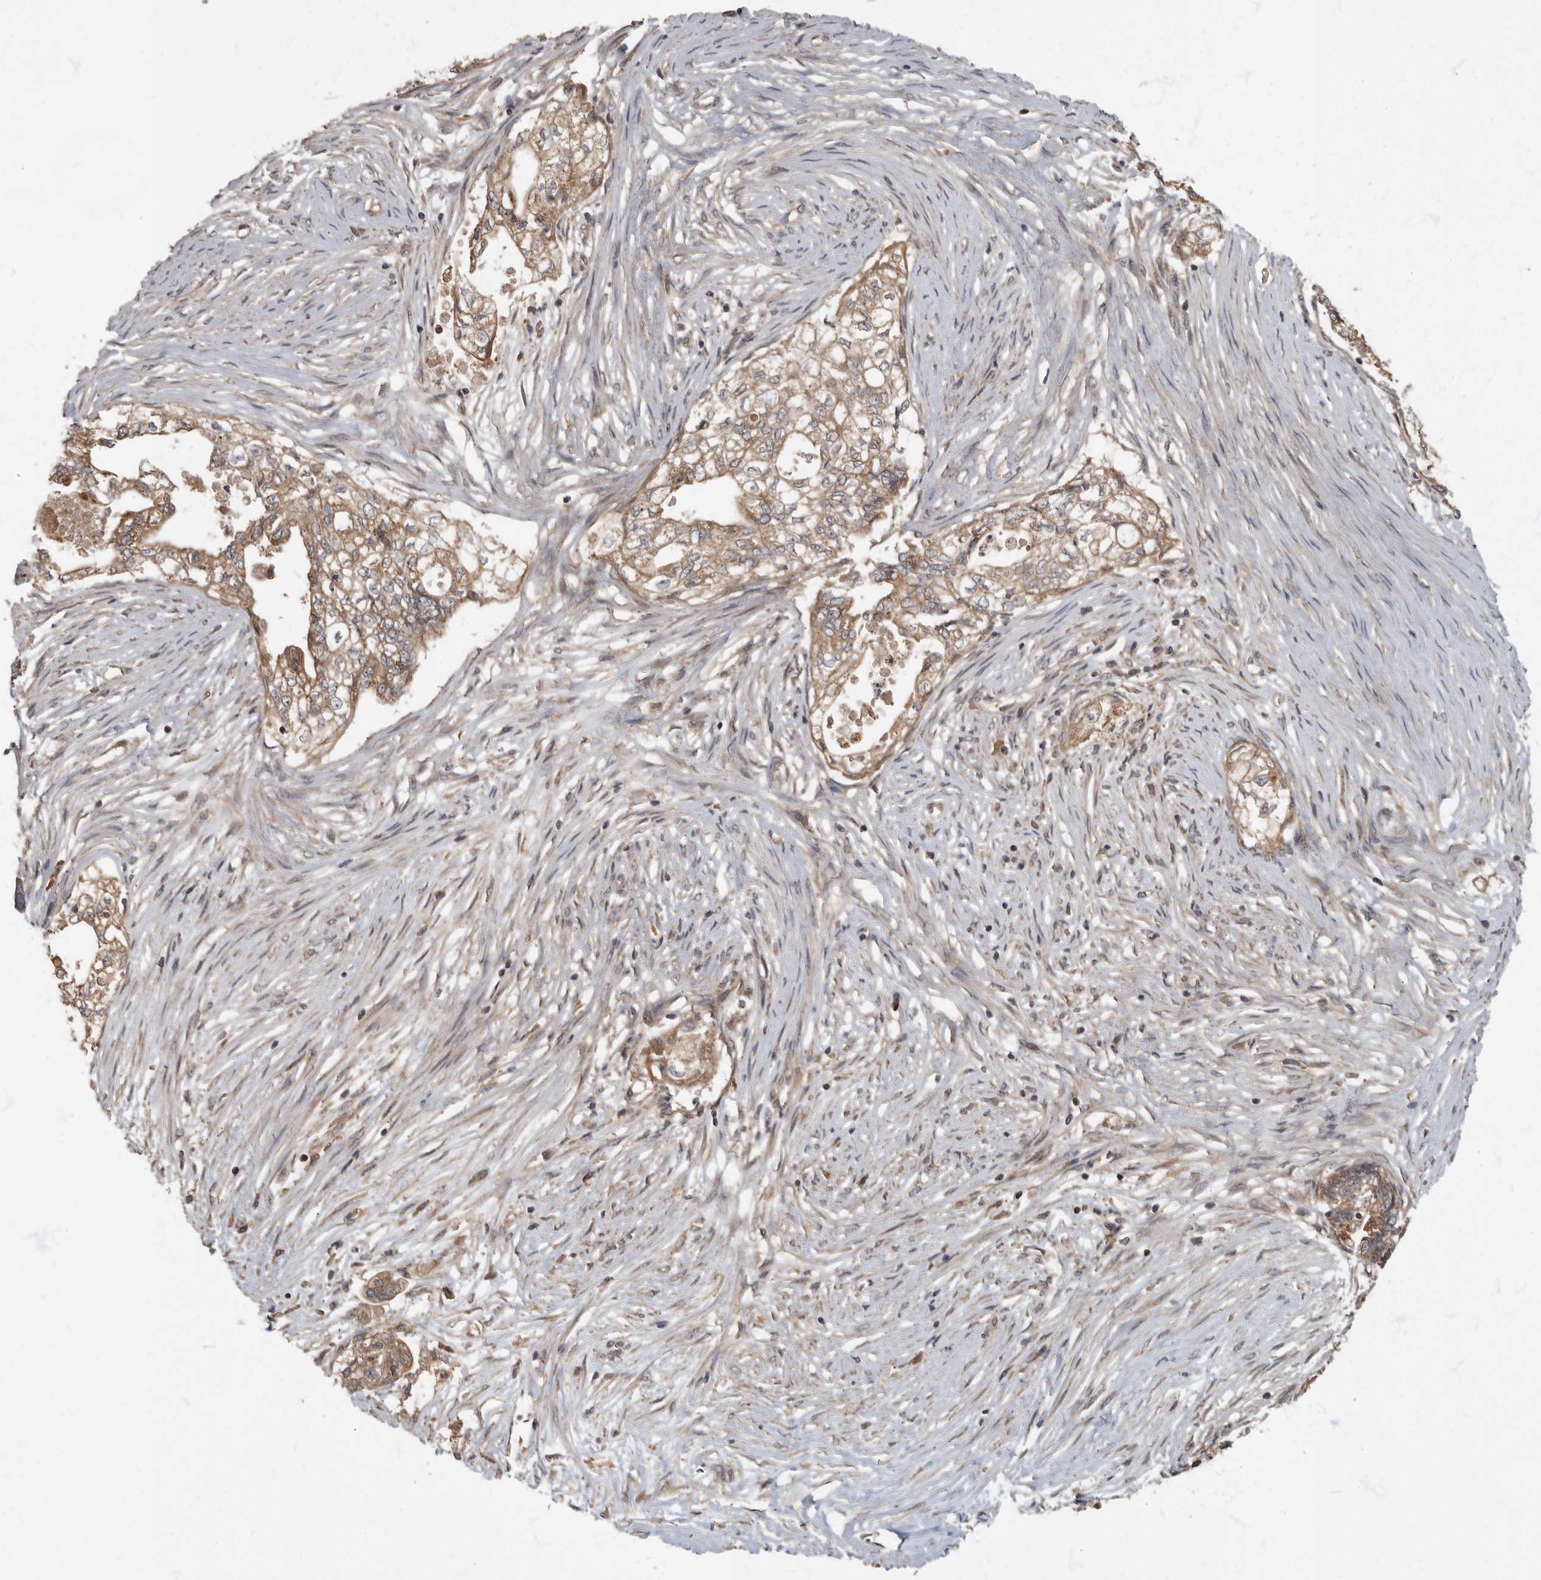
{"staining": {"intensity": "moderate", "quantity": ">75%", "location": "cytoplasmic/membranous"}, "tissue": "pancreatic cancer", "cell_type": "Tumor cells", "image_type": "cancer", "snomed": [{"axis": "morphology", "description": "Adenocarcinoma, NOS"}, {"axis": "topography", "description": "Pancreas"}], "caption": "Immunohistochemical staining of human pancreatic adenocarcinoma exhibits medium levels of moderate cytoplasmic/membranous staining in approximately >75% of tumor cells.", "gene": "IQCK", "patient": {"sex": "male", "age": 72}}